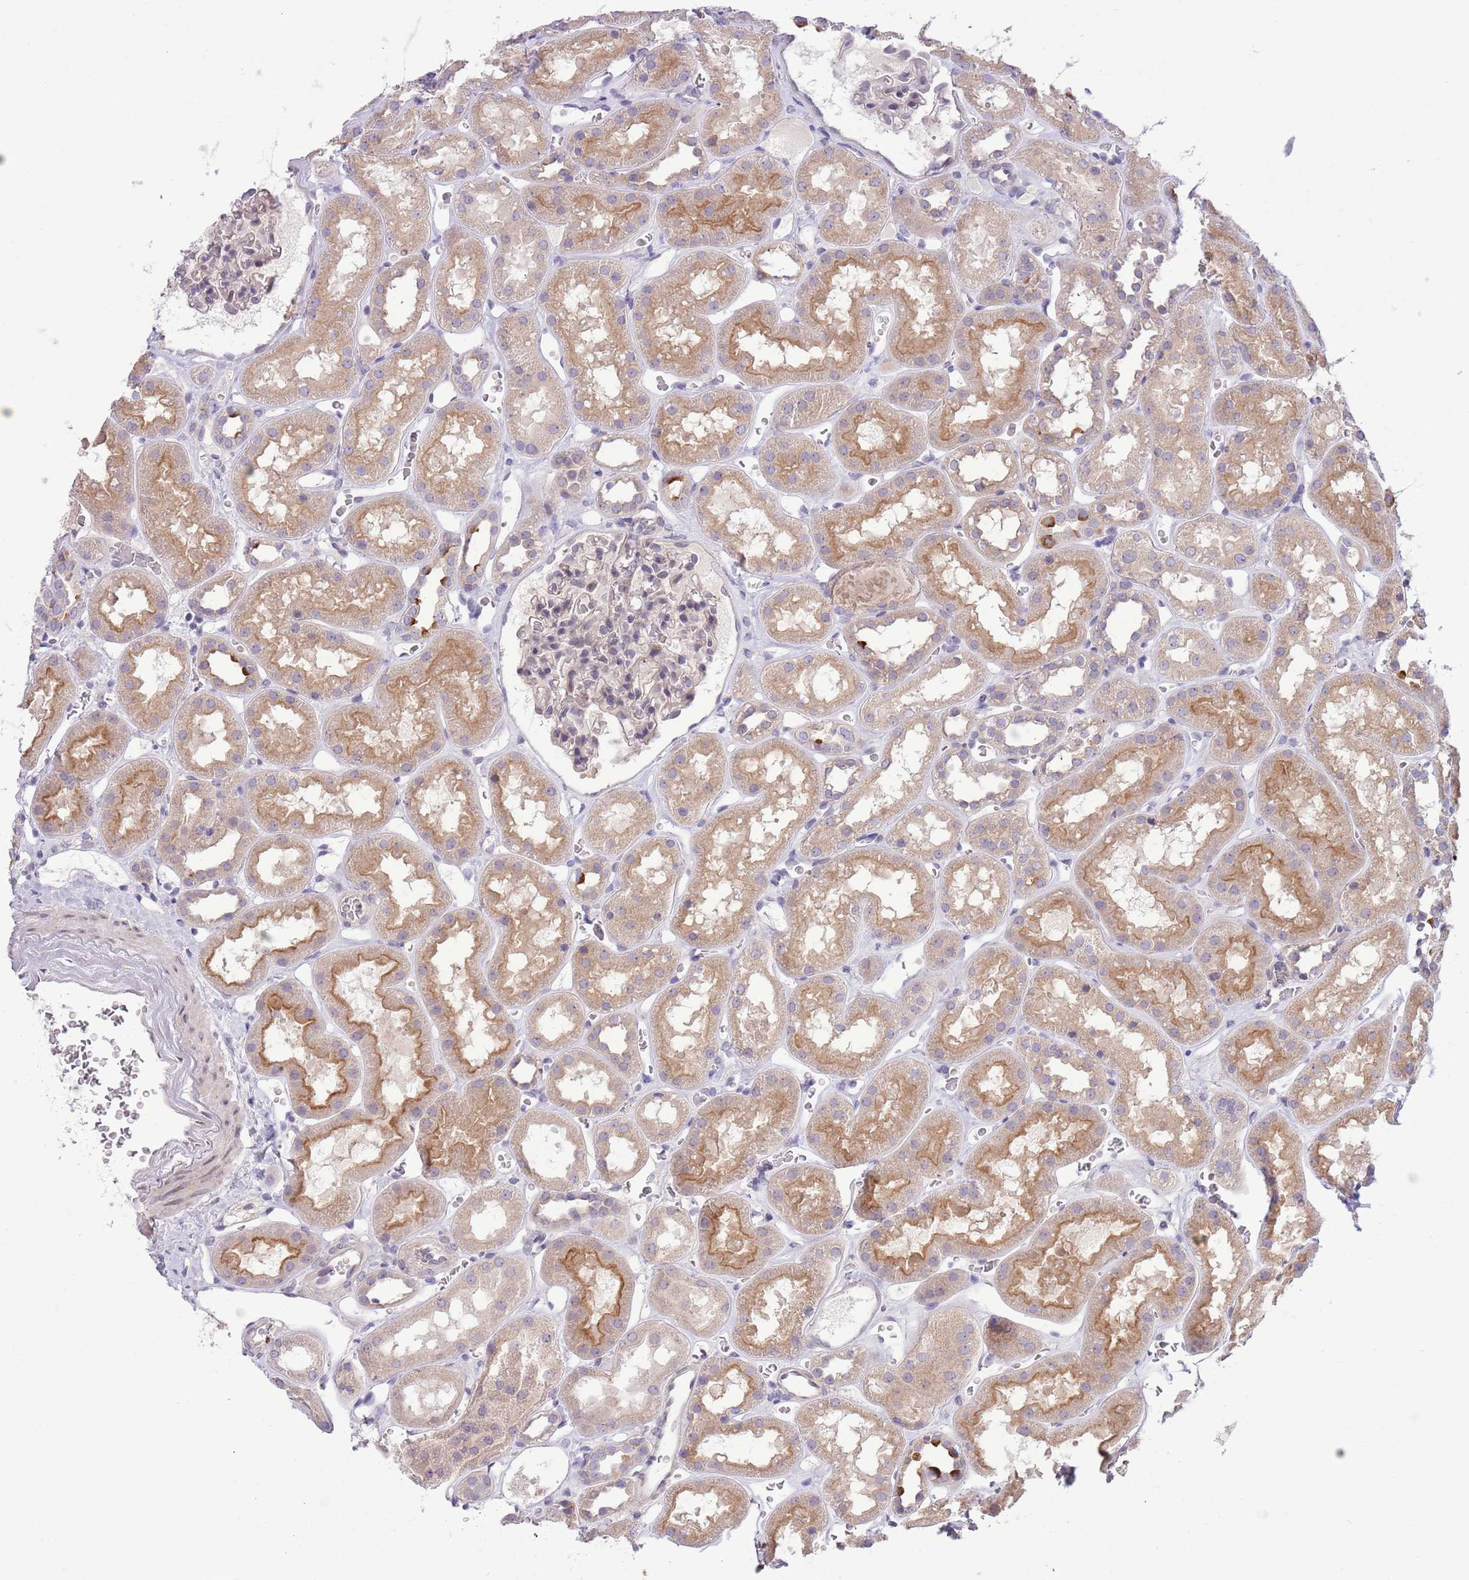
{"staining": {"intensity": "moderate", "quantity": "<25%", "location": "nuclear"}, "tissue": "kidney", "cell_type": "Cells in glomeruli", "image_type": "normal", "snomed": [{"axis": "morphology", "description": "Normal tissue, NOS"}, {"axis": "topography", "description": "Kidney"}], "caption": "IHC histopathology image of normal kidney: kidney stained using IHC reveals low levels of moderate protein expression localized specifically in the nuclear of cells in glomeruli, appearing as a nuclear brown color.", "gene": "CCND2", "patient": {"sex": "female", "age": 41}}